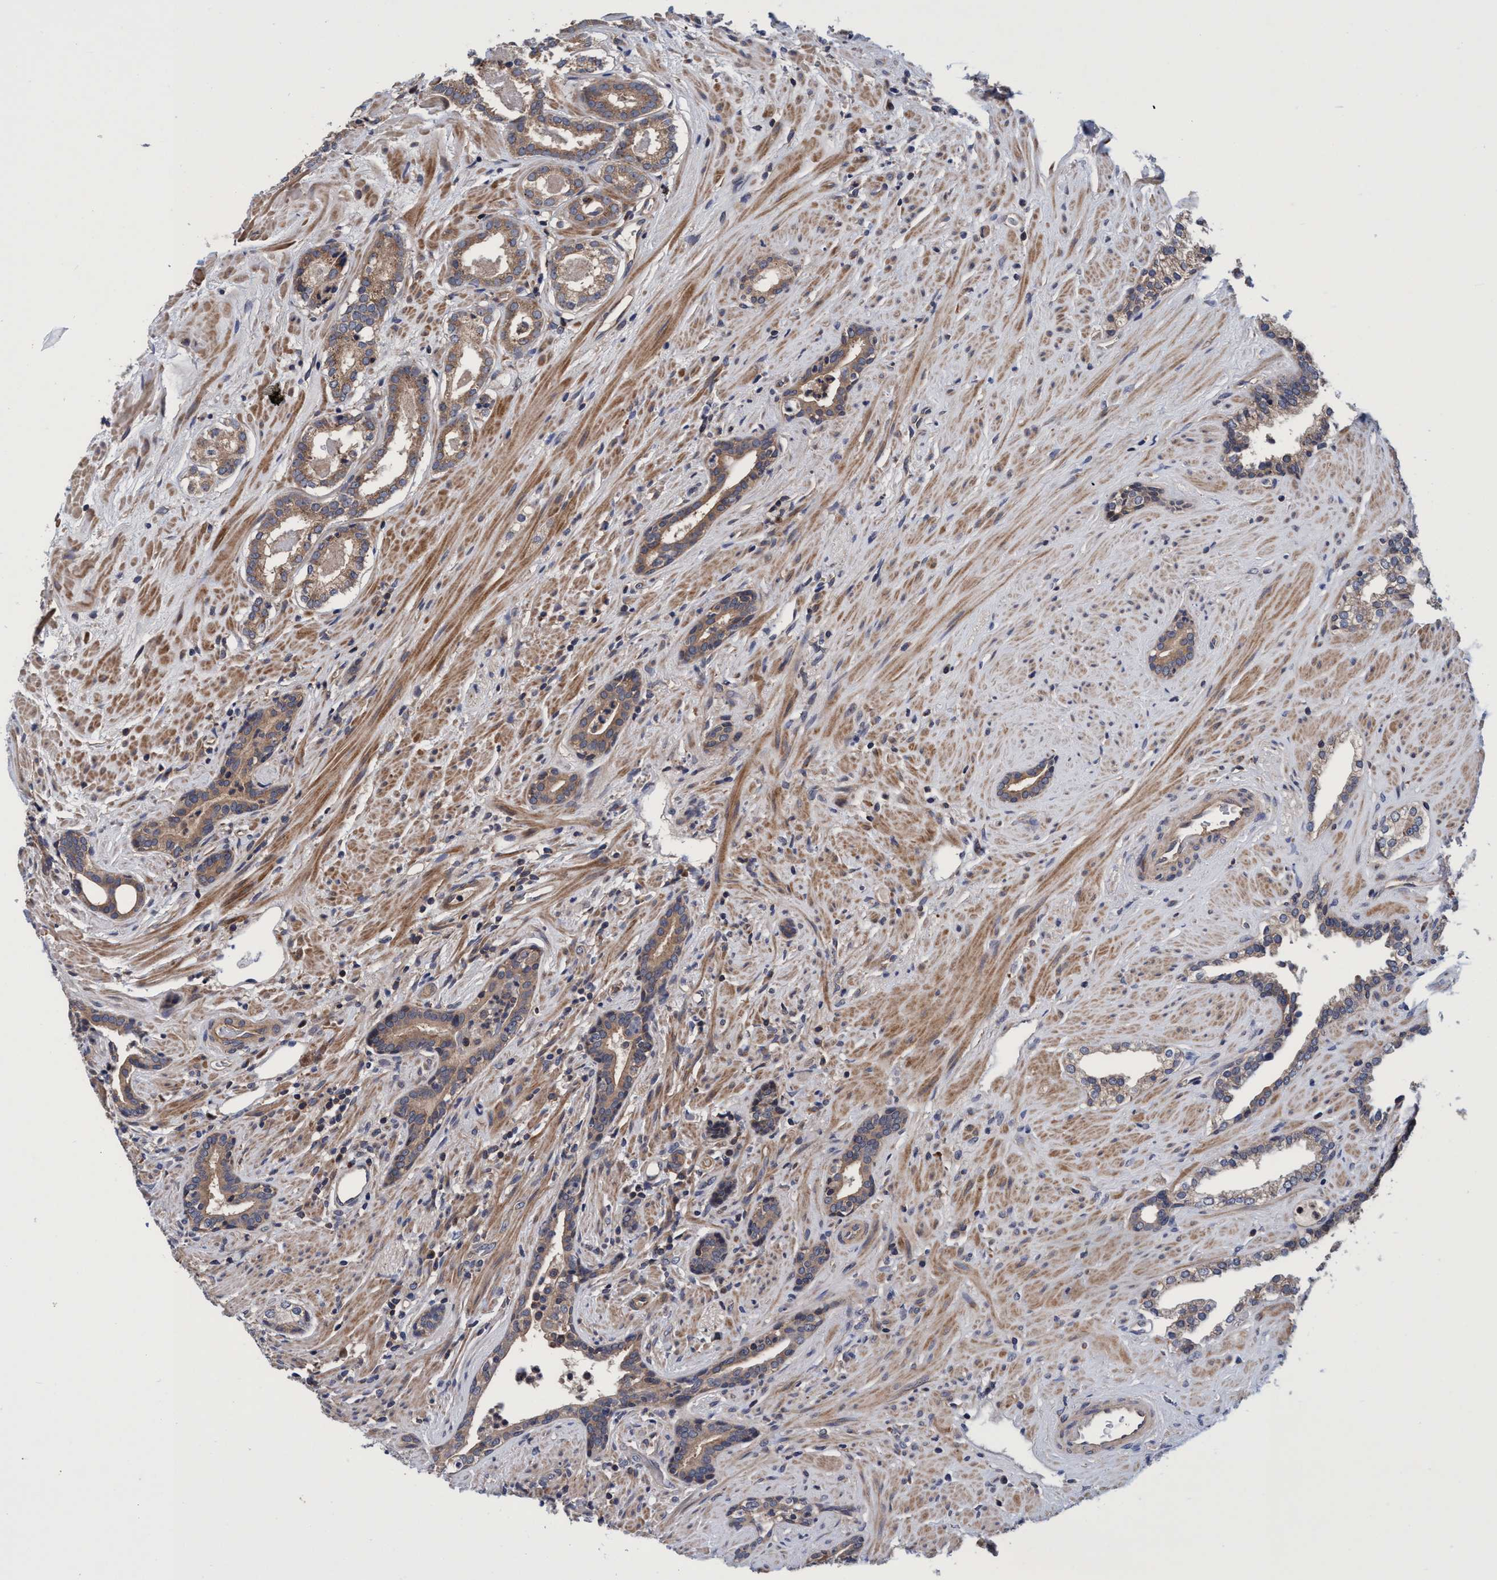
{"staining": {"intensity": "moderate", "quantity": ">75%", "location": "cytoplasmic/membranous"}, "tissue": "prostate cancer", "cell_type": "Tumor cells", "image_type": "cancer", "snomed": [{"axis": "morphology", "description": "Adenocarcinoma, High grade"}, {"axis": "topography", "description": "Prostate"}], "caption": "IHC of adenocarcinoma (high-grade) (prostate) demonstrates medium levels of moderate cytoplasmic/membranous staining in about >75% of tumor cells. The staining was performed using DAB (3,3'-diaminobenzidine) to visualize the protein expression in brown, while the nuclei were stained in blue with hematoxylin (Magnification: 20x).", "gene": "CALCOCO2", "patient": {"sex": "male", "age": 71}}